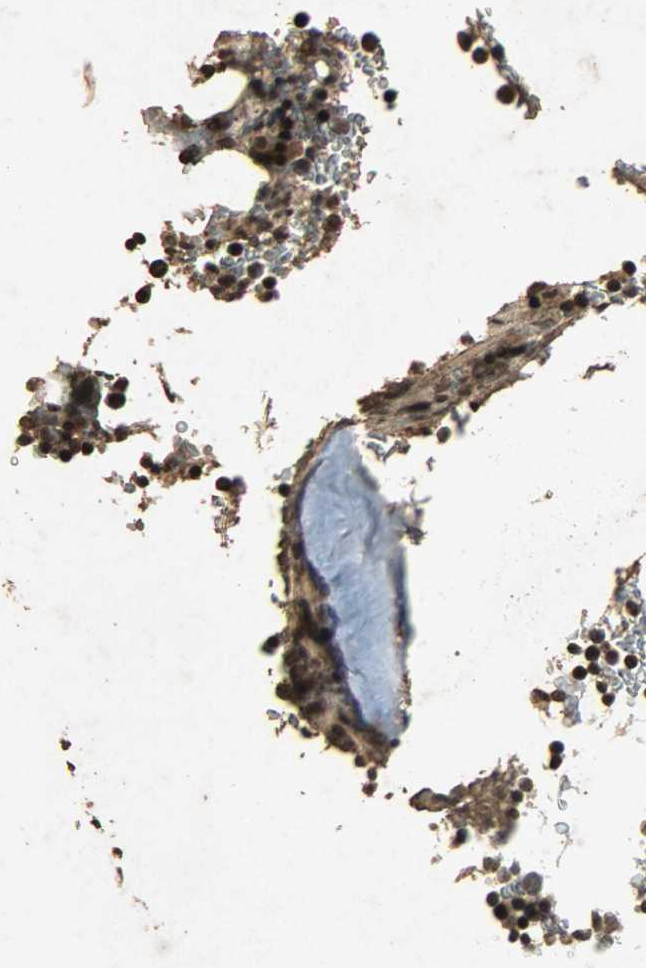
{"staining": {"intensity": "strong", "quantity": "25%-75%", "location": "nuclear"}, "tissue": "endometrium", "cell_type": "Cells in endometrial stroma", "image_type": "normal", "snomed": [{"axis": "morphology", "description": "Normal tissue, NOS"}, {"axis": "topography", "description": "Endometrium"}], "caption": "Approximately 25%-75% of cells in endometrial stroma in unremarkable human endometrium show strong nuclear protein staining as visualized by brown immunohistochemical staining.", "gene": "PPP3R1", "patient": {"sex": "female", "age": 27}}